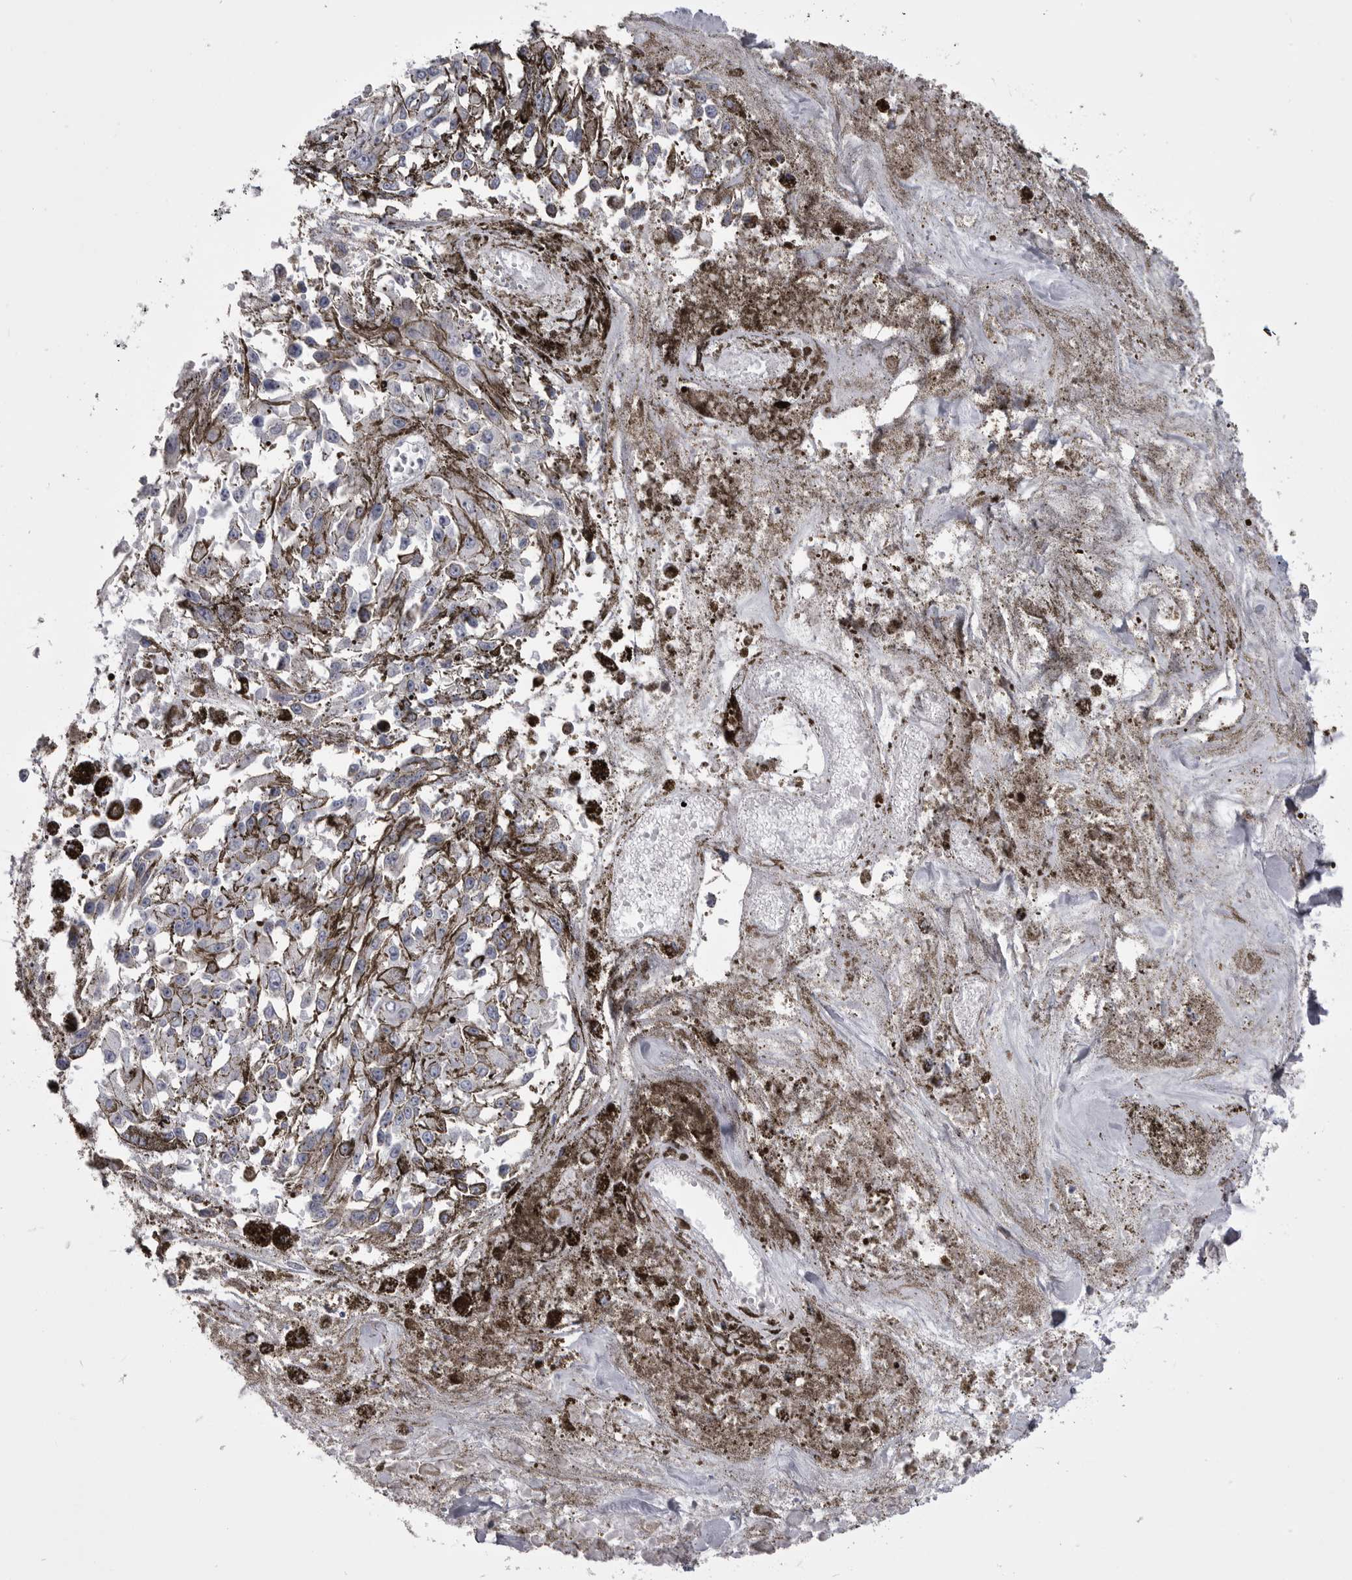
{"staining": {"intensity": "negative", "quantity": "none", "location": "none"}, "tissue": "melanoma", "cell_type": "Tumor cells", "image_type": "cancer", "snomed": [{"axis": "morphology", "description": "Malignant melanoma, Metastatic site"}, {"axis": "topography", "description": "Lymph node"}], "caption": "IHC photomicrograph of malignant melanoma (metastatic site) stained for a protein (brown), which exhibits no positivity in tumor cells.", "gene": "ANK2", "patient": {"sex": "male", "age": 59}}